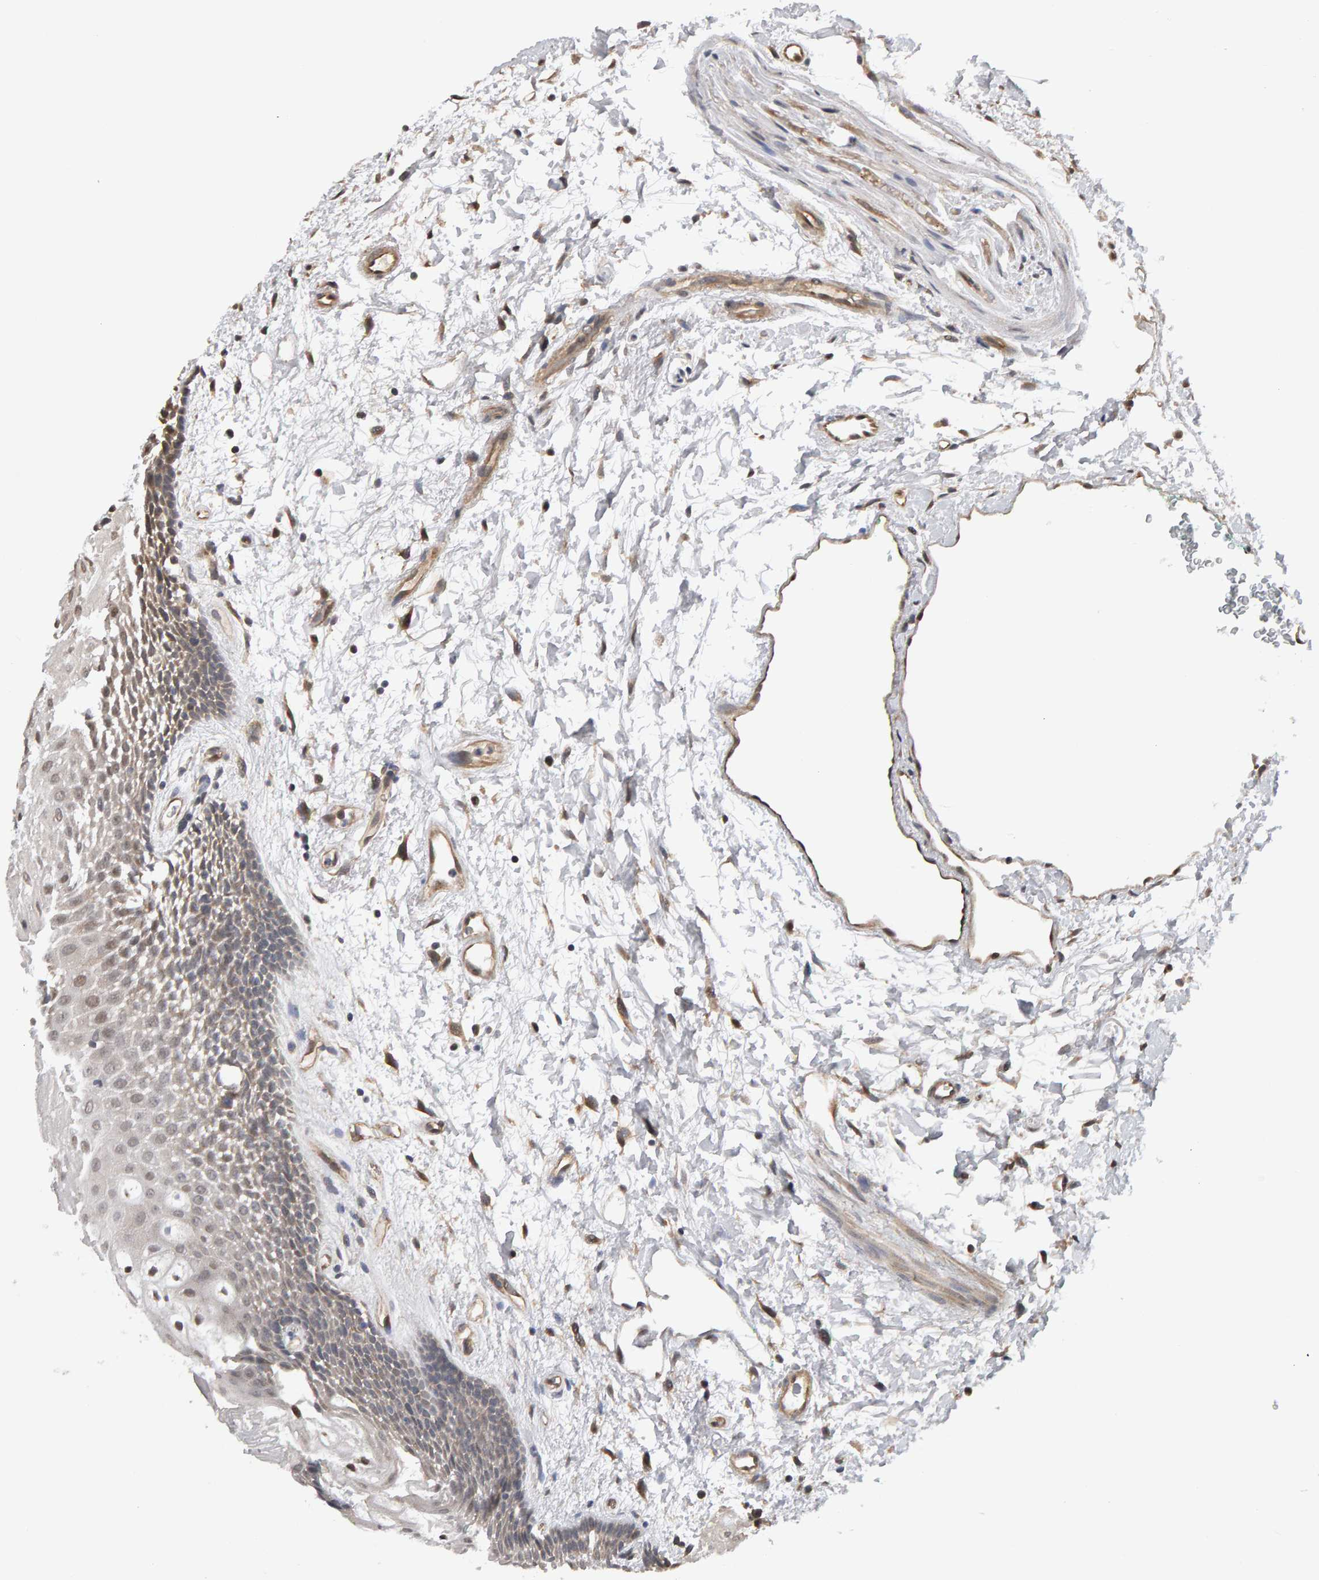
{"staining": {"intensity": "weak", "quantity": ">75%", "location": "cytoplasmic/membranous,nuclear"}, "tissue": "oral mucosa", "cell_type": "Squamous epithelial cells", "image_type": "normal", "snomed": [{"axis": "morphology", "description": "Normal tissue, NOS"}, {"axis": "topography", "description": "Skeletal muscle"}, {"axis": "topography", "description": "Oral tissue"}, {"axis": "topography", "description": "Peripheral nerve tissue"}], "caption": "Immunohistochemical staining of normal human oral mucosa shows weak cytoplasmic/membranous,nuclear protein staining in about >75% of squamous epithelial cells.", "gene": "COASY", "patient": {"sex": "female", "age": 84}}